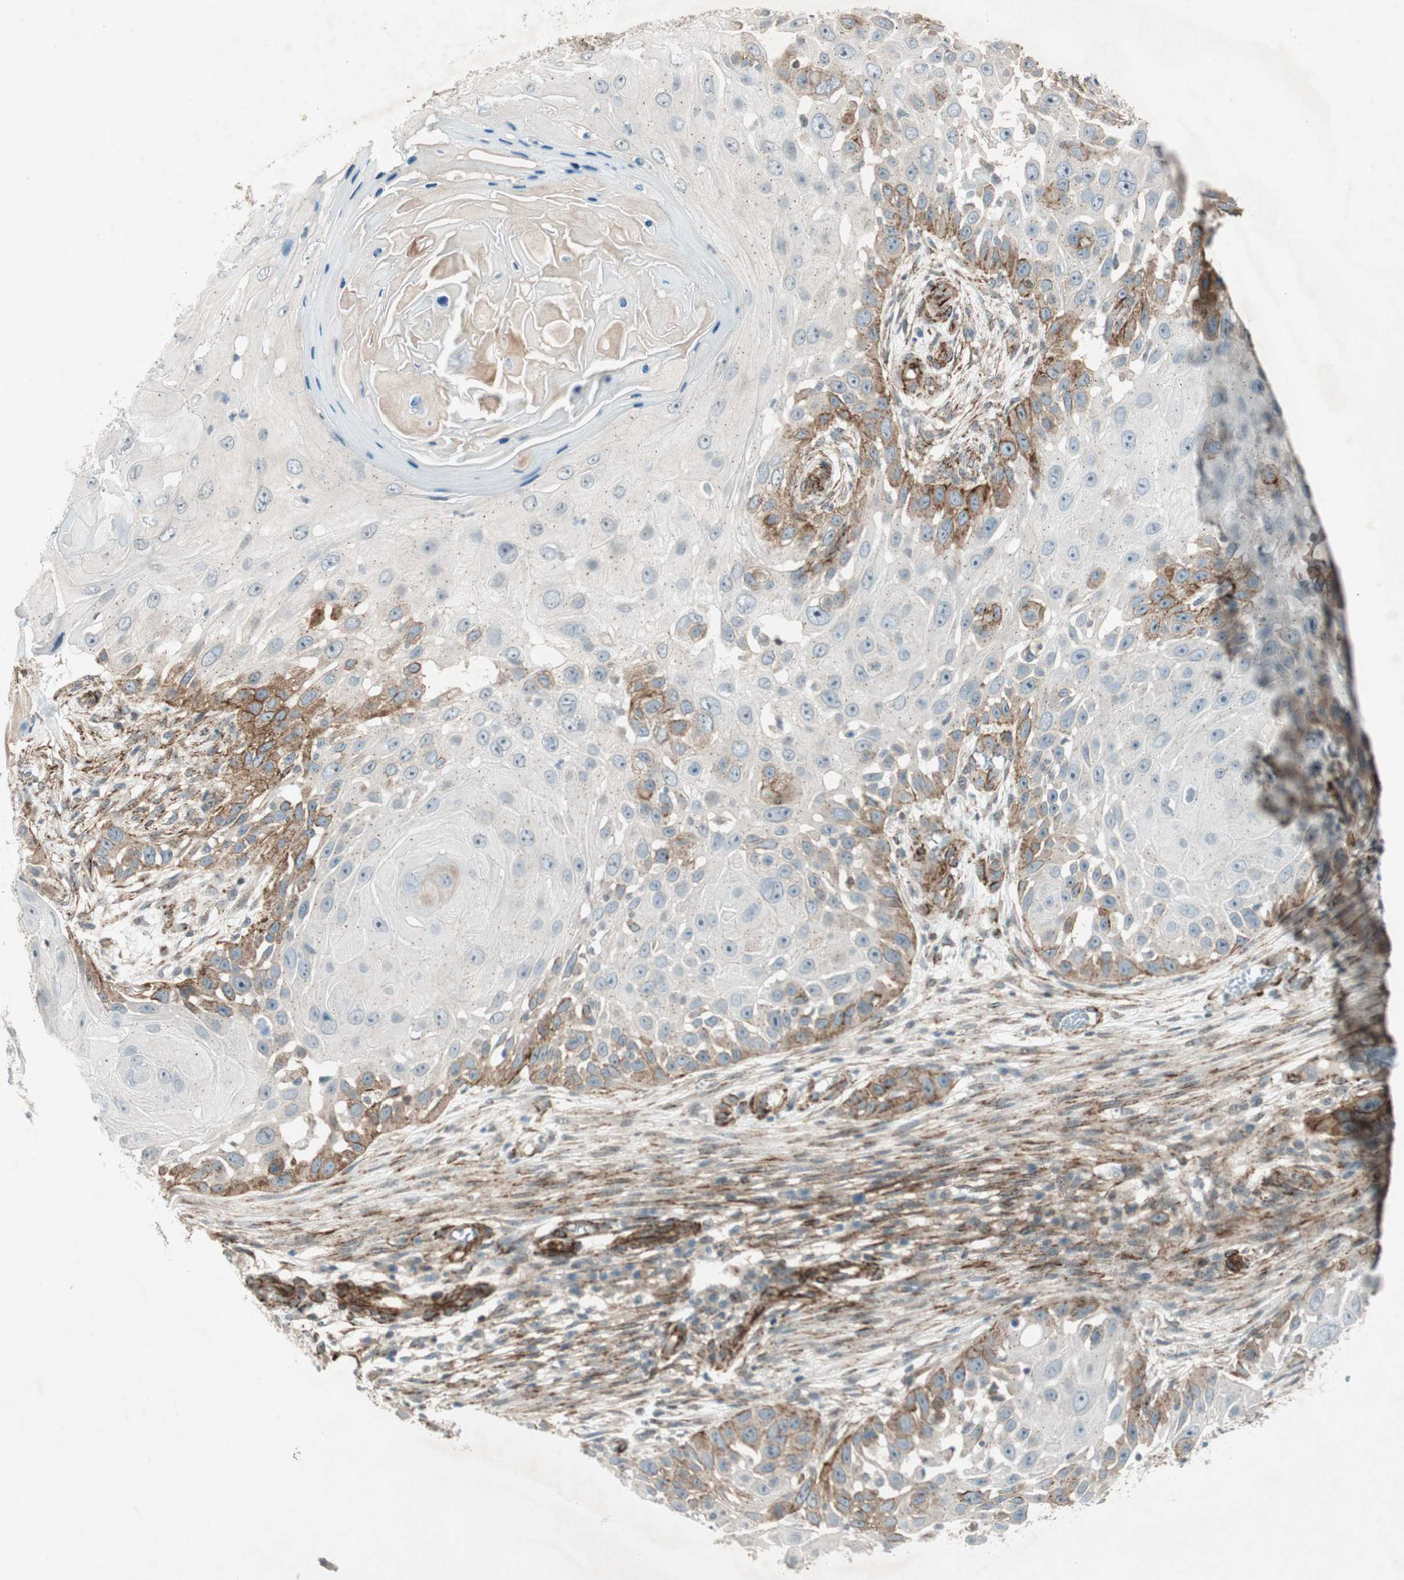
{"staining": {"intensity": "moderate", "quantity": "<25%", "location": "cytoplasmic/membranous"}, "tissue": "skin cancer", "cell_type": "Tumor cells", "image_type": "cancer", "snomed": [{"axis": "morphology", "description": "Squamous cell carcinoma, NOS"}, {"axis": "topography", "description": "Skin"}], "caption": "A brown stain shows moderate cytoplasmic/membranous staining of a protein in human squamous cell carcinoma (skin) tumor cells. (Brightfield microscopy of DAB IHC at high magnification).", "gene": "CDK19", "patient": {"sex": "female", "age": 44}}